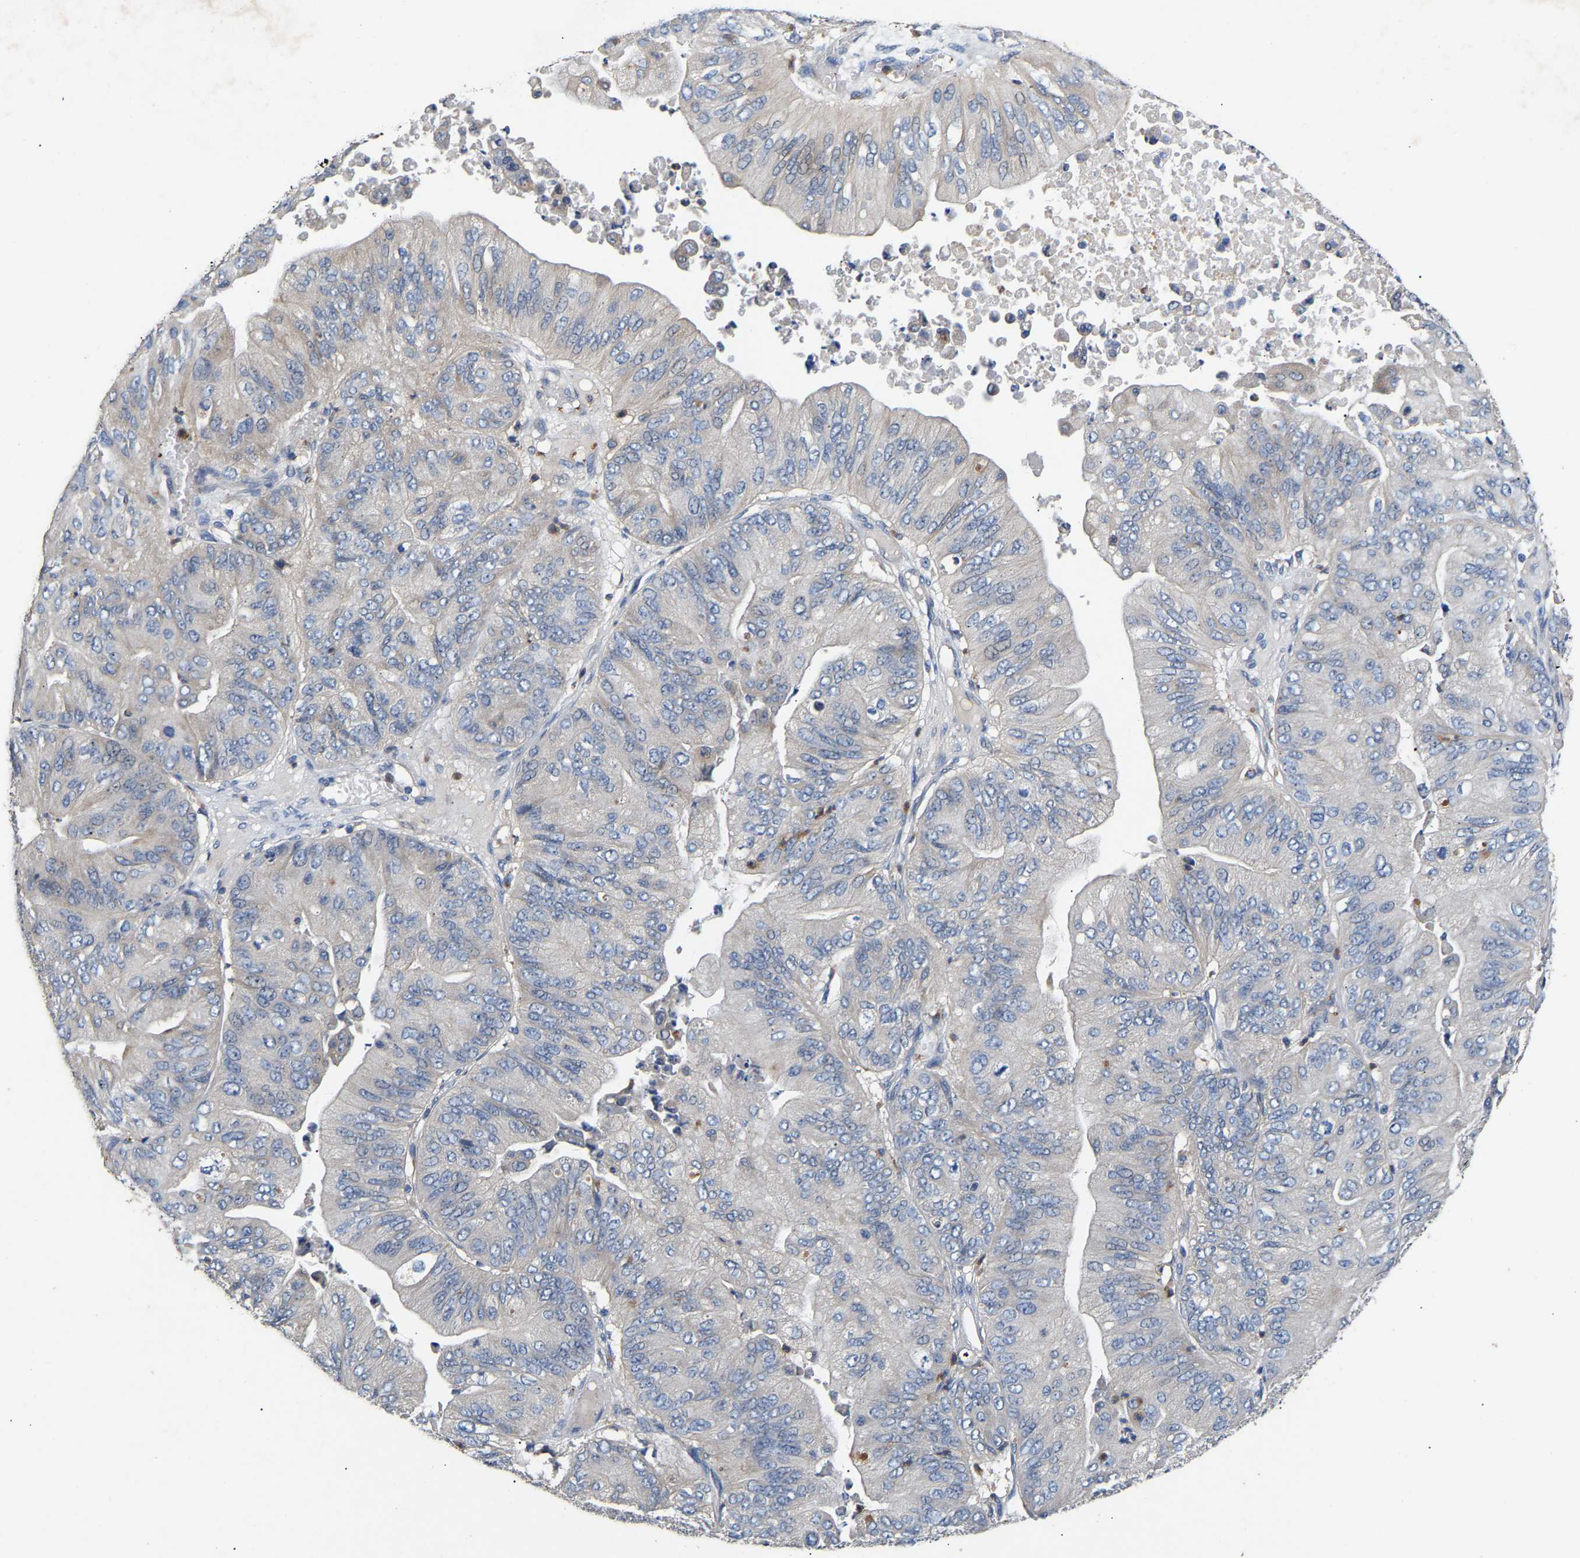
{"staining": {"intensity": "negative", "quantity": "none", "location": "none"}, "tissue": "ovarian cancer", "cell_type": "Tumor cells", "image_type": "cancer", "snomed": [{"axis": "morphology", "description": "Cystadenocarcinoma, mucinous, NOS"}, {"axis": "topography", "description": "Ovary"}], "caption": "Human ovarian mucinous cystadenocarcinoma stained for a protein using immunohistochemistry exhibits no positivity in tumor cells.", "gene": "CCDC171", "patient": {"sex": "female", "age": 61}}